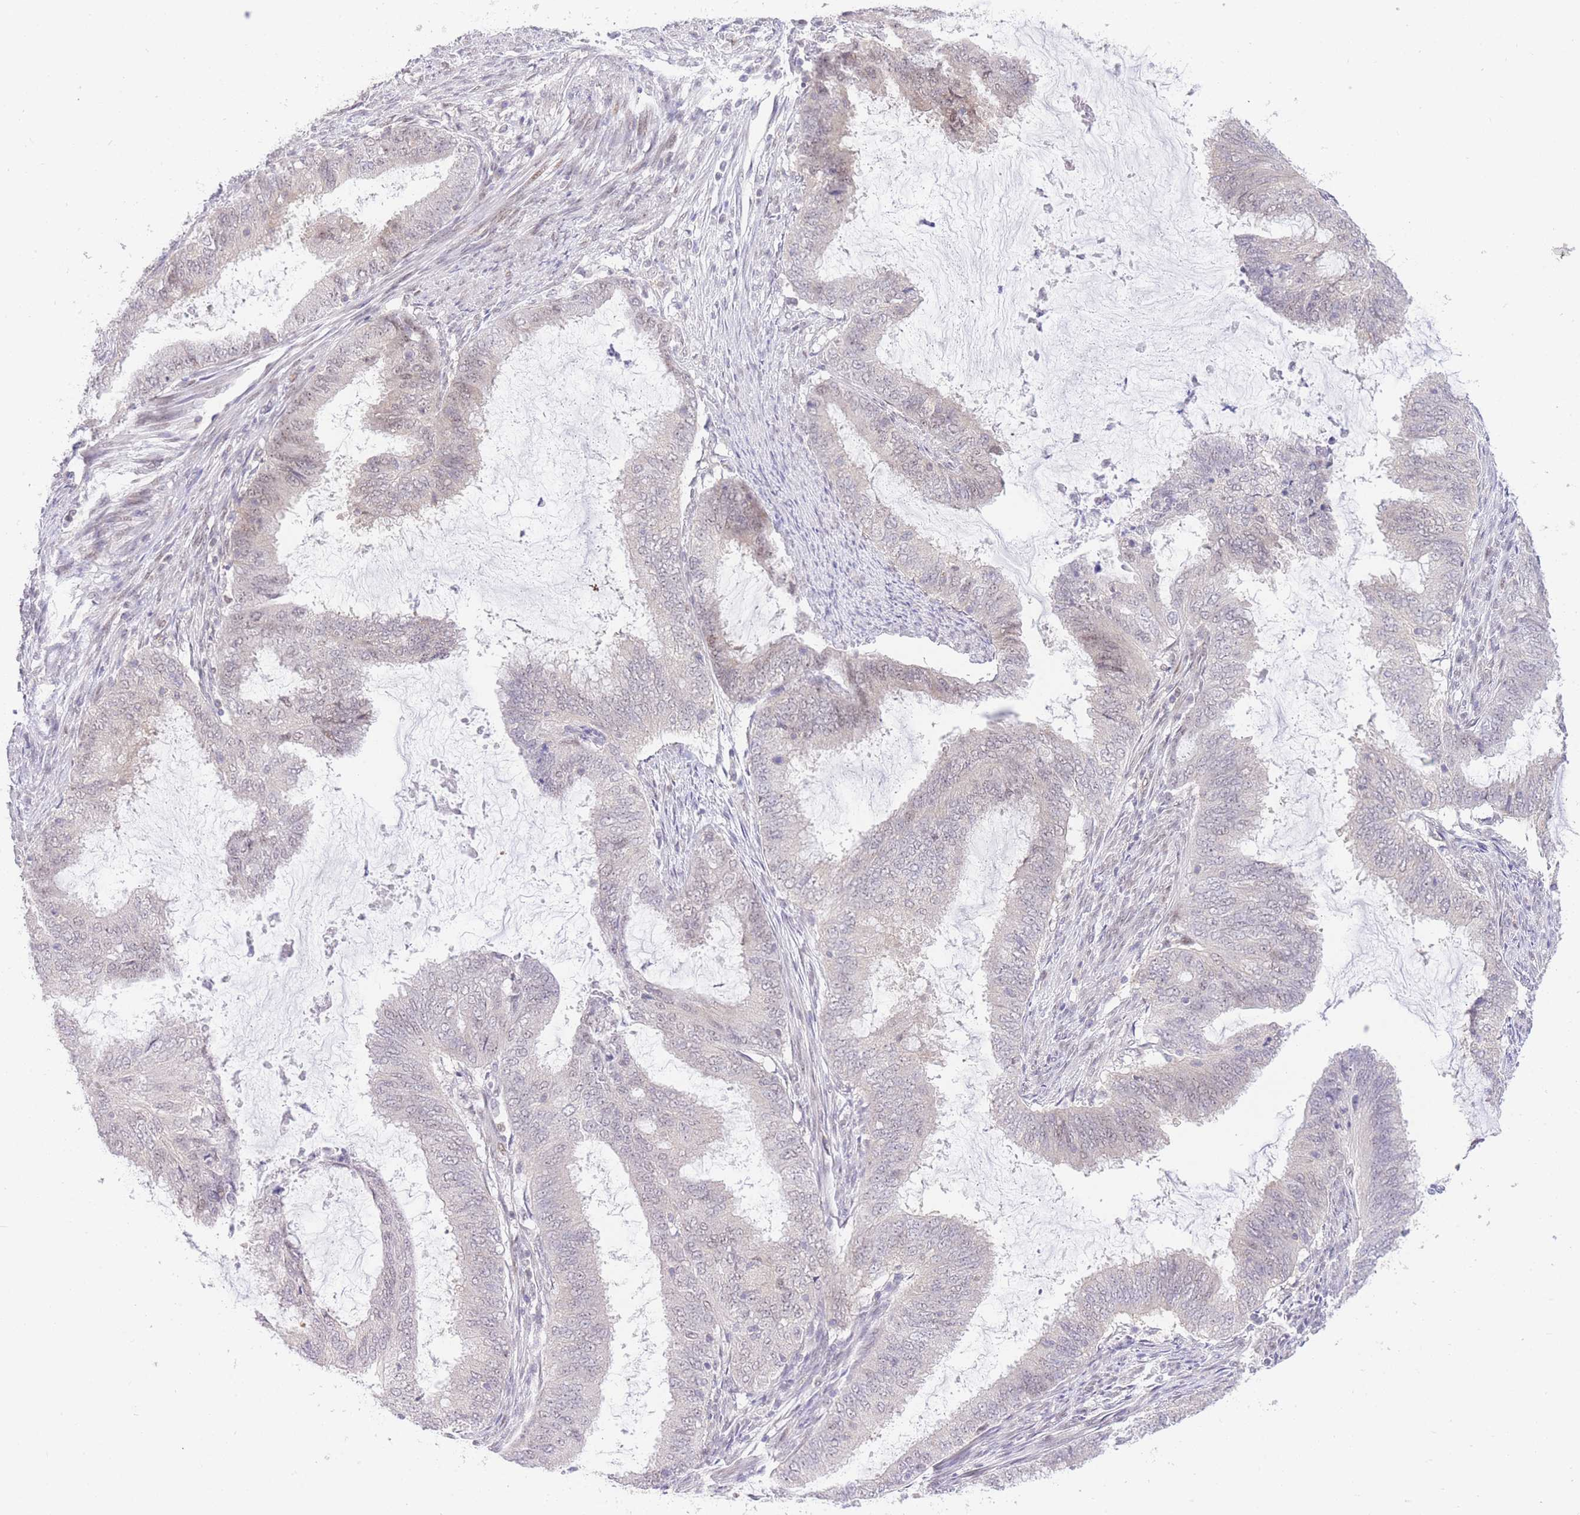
{"staining": {"intensity": "negative", "quantity": "none", "location": "none"}, "tissue": "endometrial cancer", "cell_type": "Tumor cells", "image_type": "cancer", "snomed": [{"axis": "morphology", "description": "Adenocarcinoma, NOS"}, {"axis": "topography", "description": "Endometrium"}], "caption": "Protein analysis of endometrial cancer (adenocarcinoma) exhibits no significant staining in tumor cells.", "gene": "STK39", "patient": {"sex": "female", "age": 51}}